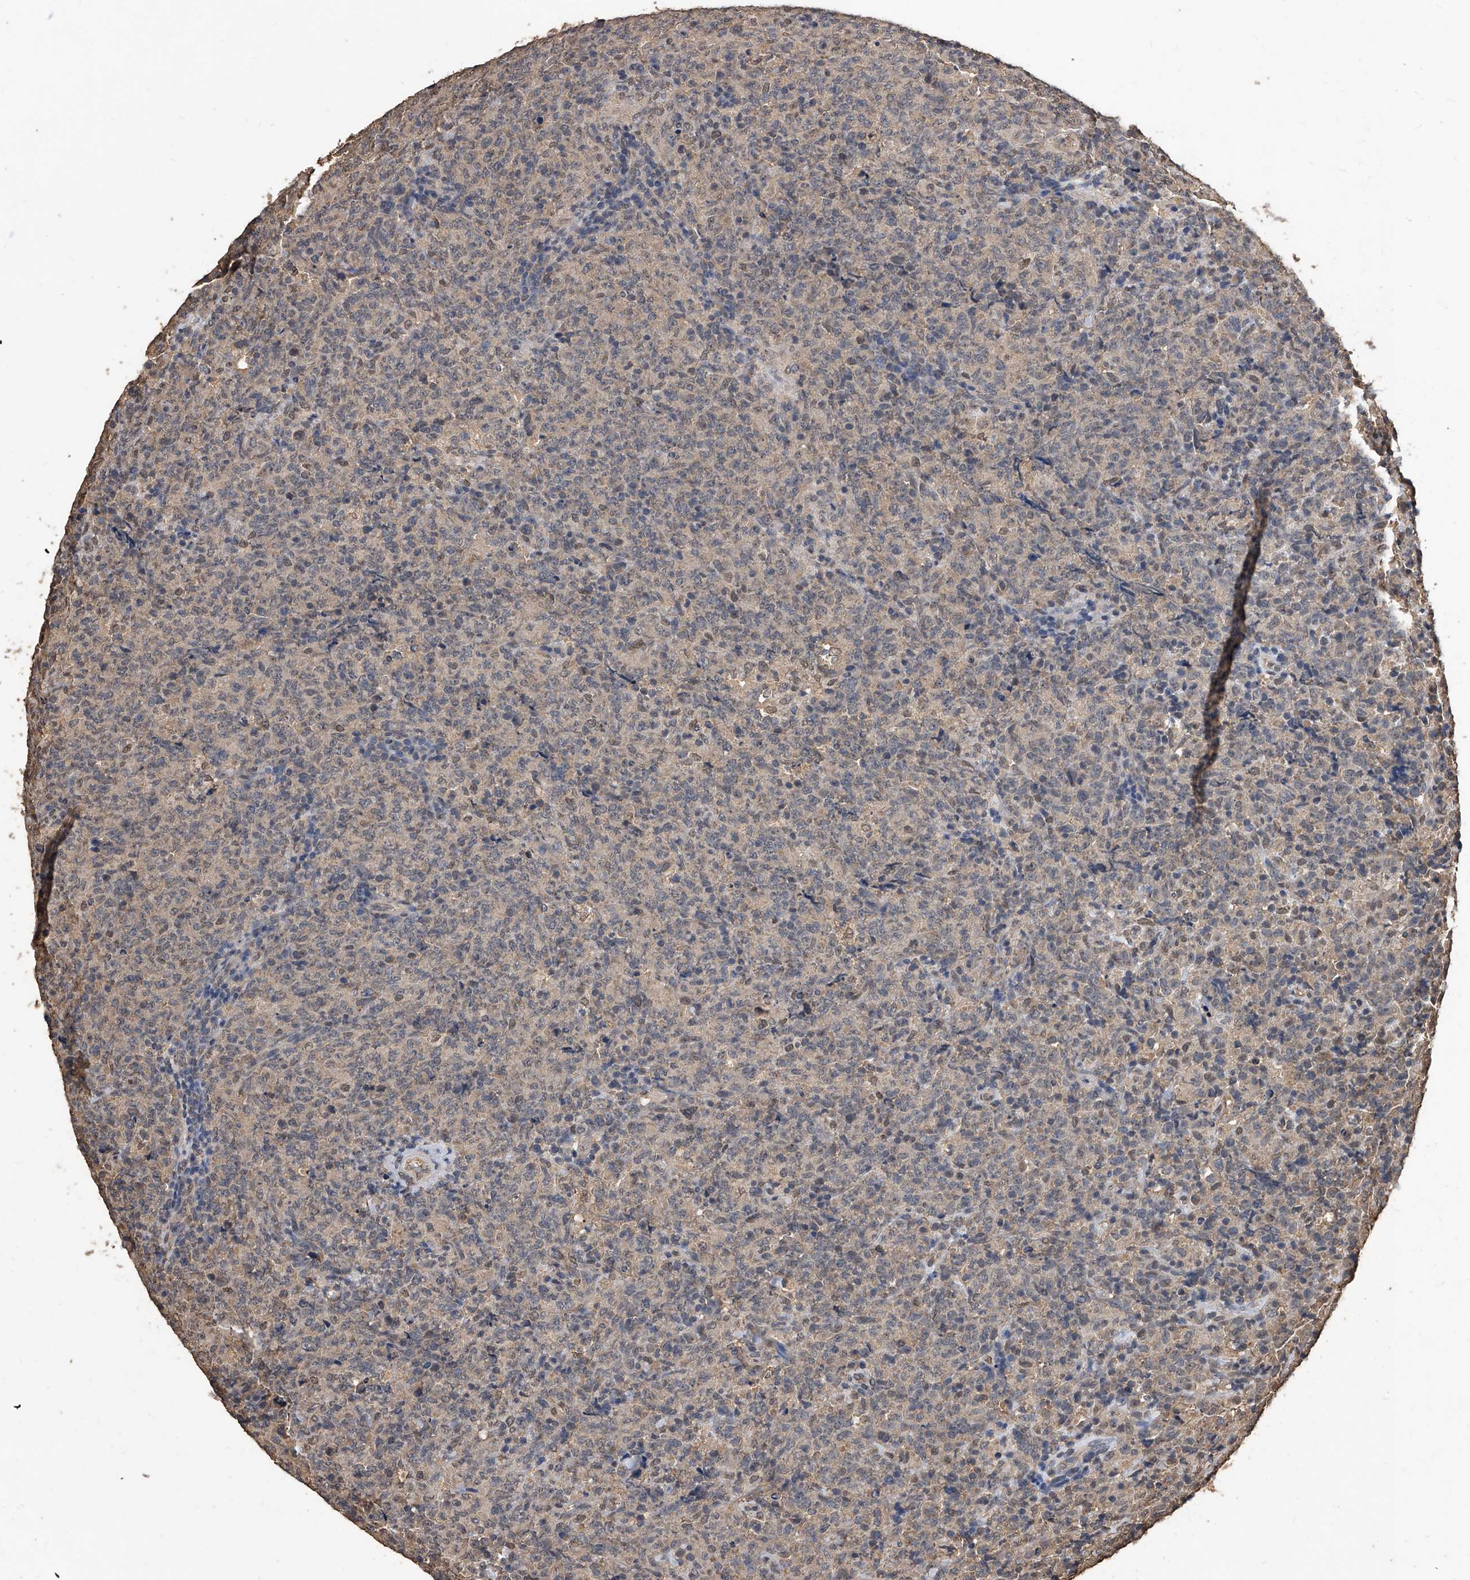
{"staining": {"intensity": "negative", "quantity": "none", "location": "none"}, "tissue": "lymphoma", "cell_type": "Tumor cells", "image_type": "cancer", "snomed": [{"axis": "morphology", "description": "Malignant lymphoma, non-Hodgkin's type, High grade"}, {"axis": "topography", "description": "Tonsil"}], "caption": "An IHC image of lymphoma is shown. There is no staining in tumor cells of lymphoma.", "gene": "FBXL4", "patient": {"sex": "female", "age": 36}}